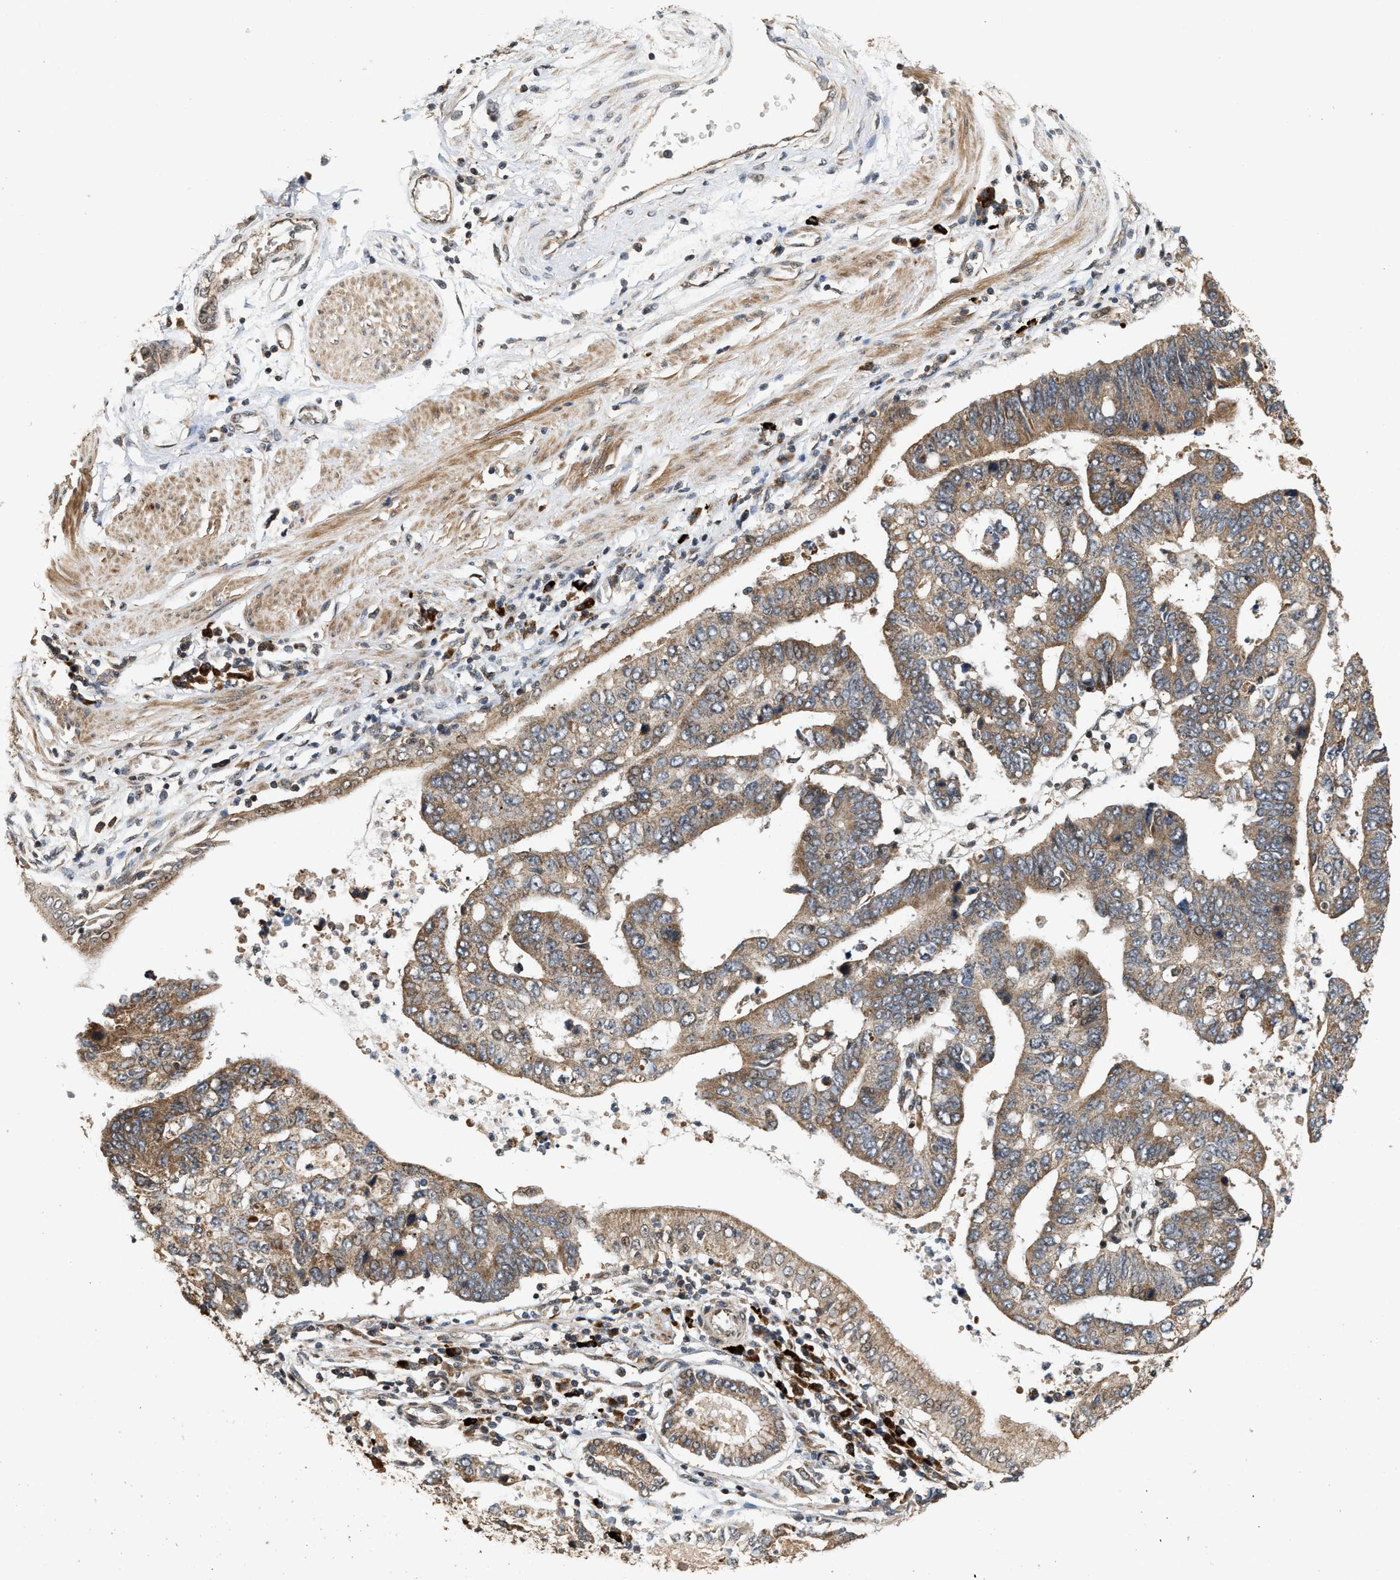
{"staining": {"intensity": "moderate", "quantity": ">75%", "location": "cytoplasmic/membranous"}, "tissue": "stomach cancer", "cell_type": "Tumor cells", "image_type": "cancer", "snomed": [{"axis": "morphology", "description": "Adenocarcinoma, NOS"}, {"axis": "topography", "description": "Stomach"}], "caption": "Immunohistochemistry histopathology image of neoplastic tissue: adenocarcinoma (stomach) stained using immunohistochemistry reveals medium levels of moderate protein expression localized specifically in the cytoplasmic/membranous of tumor cells, appearing as a cytoplasmic/membranous brown color.", "gene": "ELP2", "patient": {"sex": "male", "age": 59}}